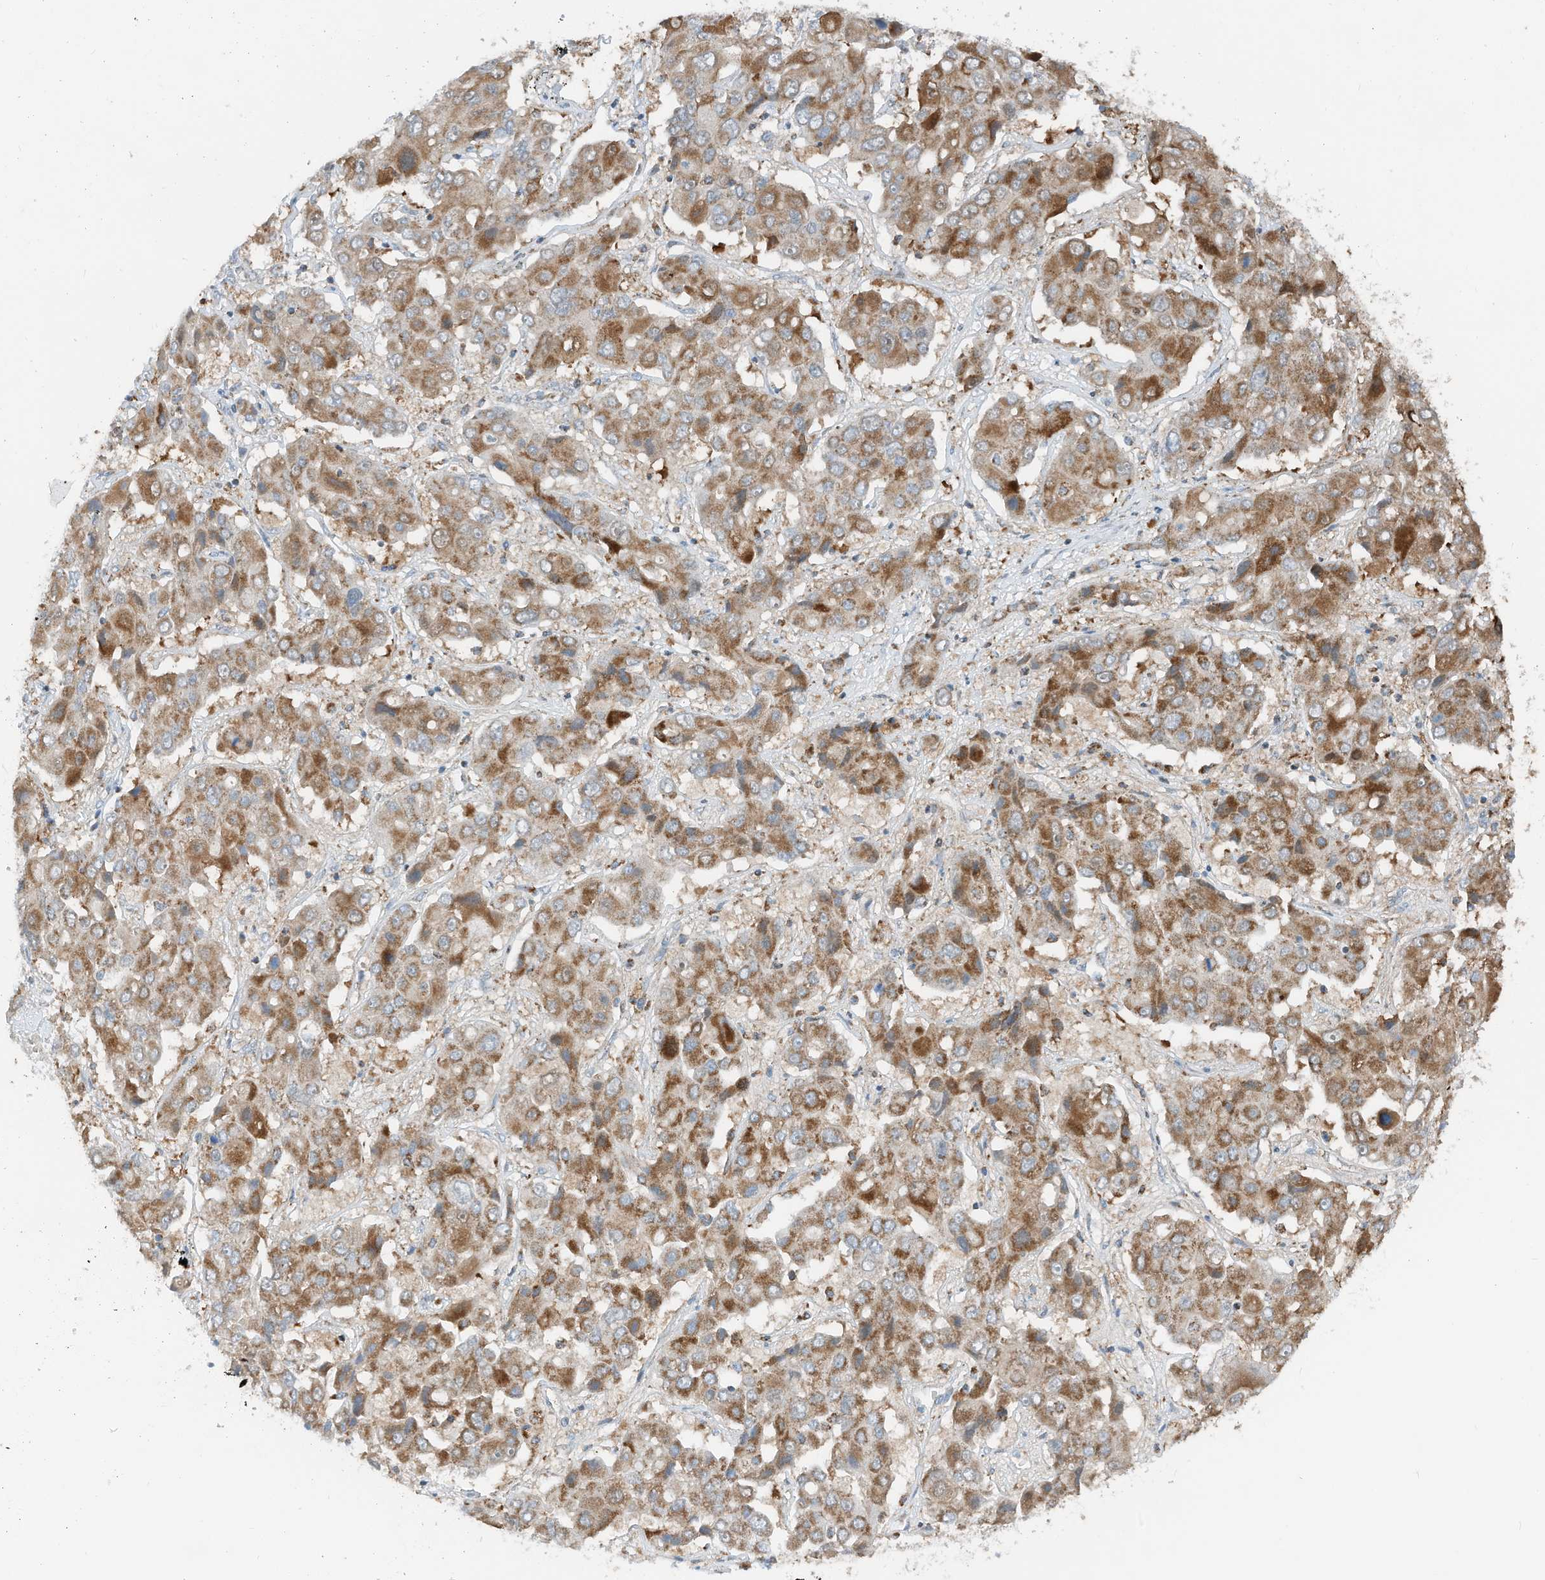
{"staining": {"intensity": "strong", "quantity": "25%-75%", "location": "cytoplasmic/membranous"}, "tissue": "liver cancer", "cell_type": "Tumor cells", "image_type": "cancer", "snomed": [{"axis": "morphology", "description": "Cholangiocarcinoma"}, {"axis": "topography", "description": "Liver"}], "caption": "This is an image of immunohistochemistry (IHC) staining of liver cancer (cholangiocarcinoma), which shows strong expression in the cytoplasmic/membranous of tumor cells.", "gene": "RMND1", "patient": {"sex": "male", "age": 67}}